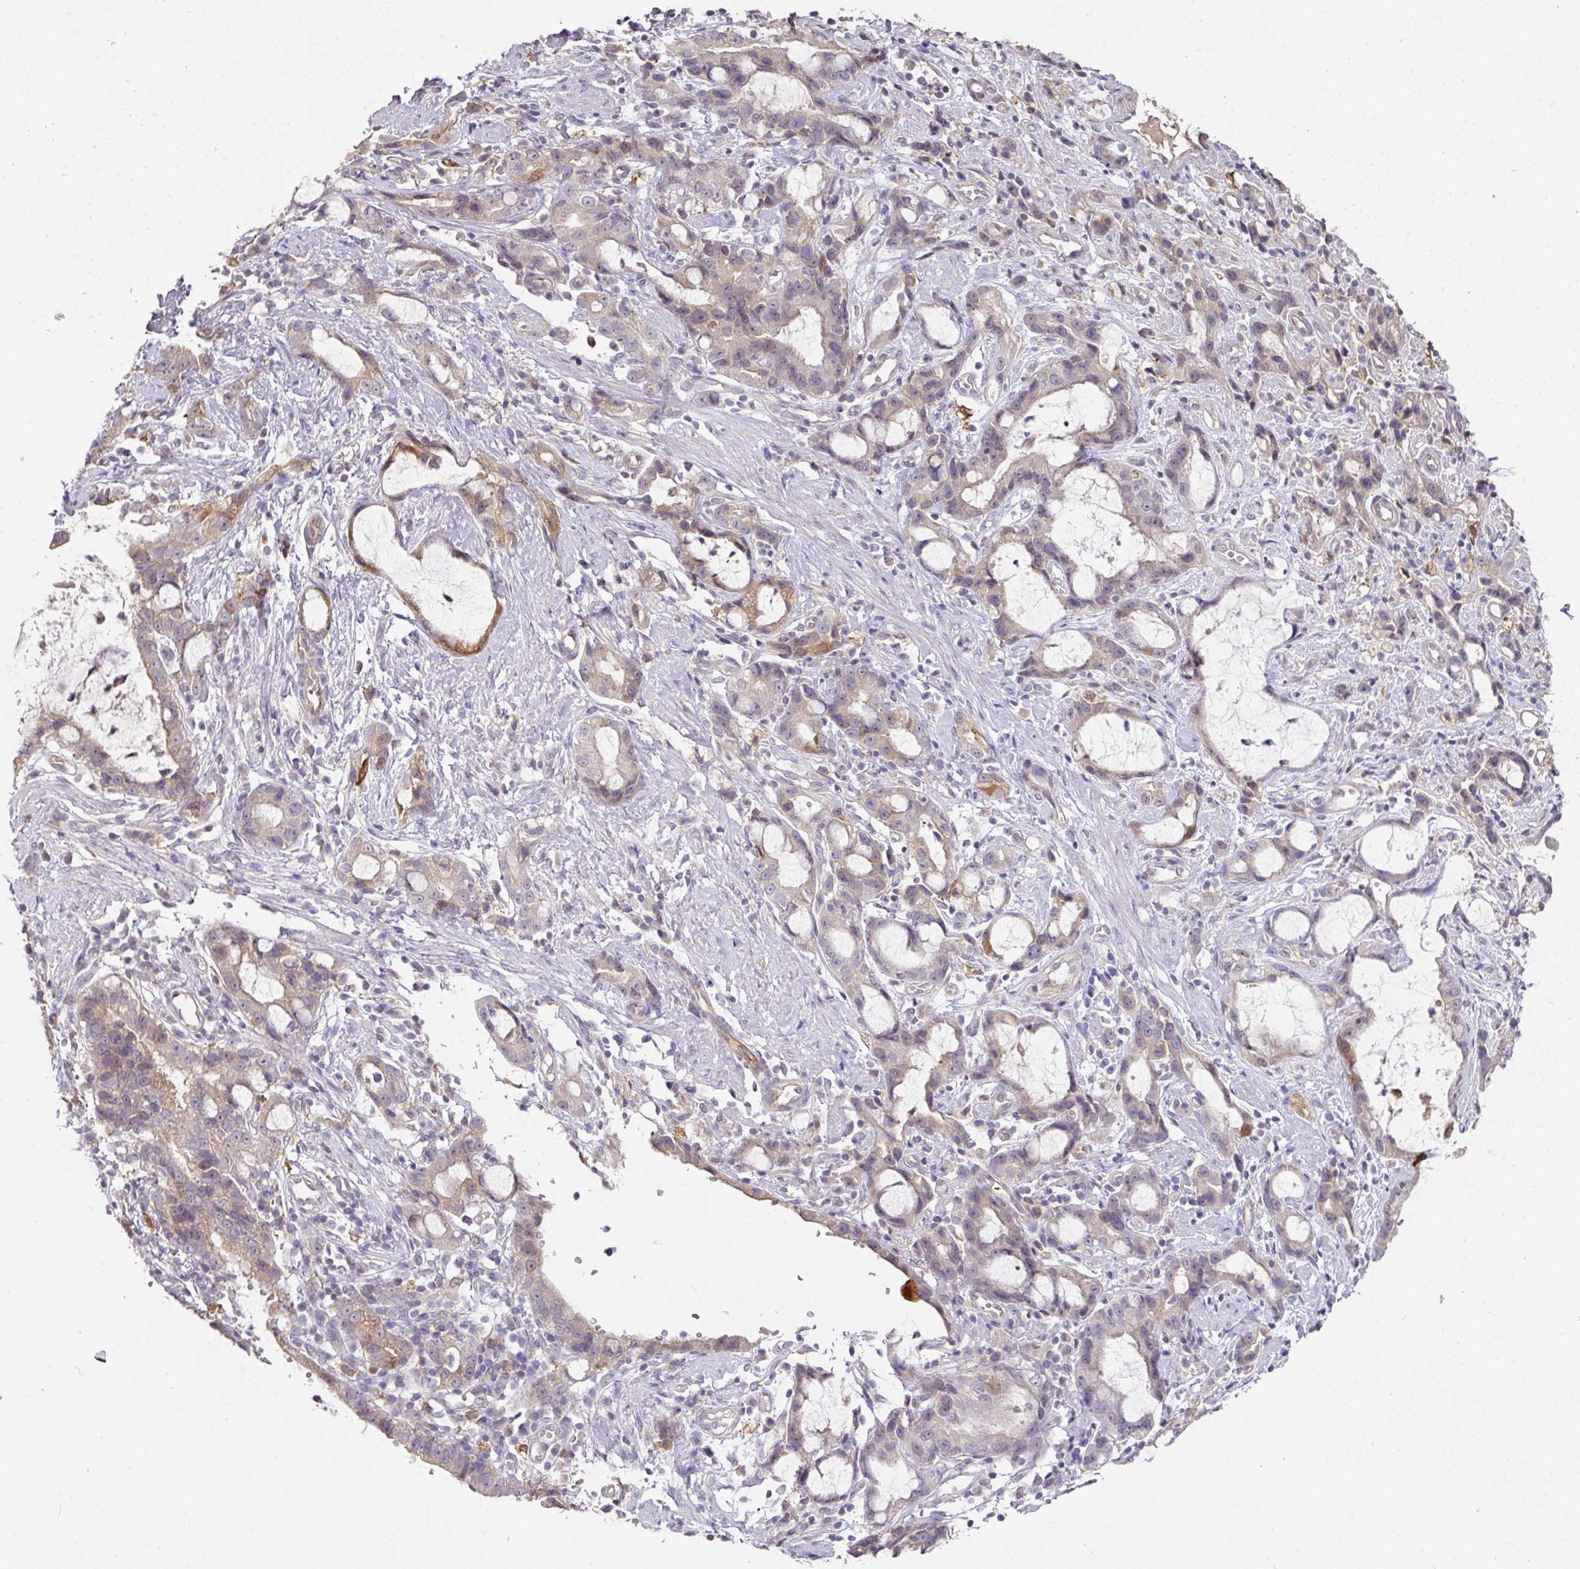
{"staining": {"intensity": "weak", "quantity": ">75%", "location": "cytoplasmic/membranous"}, "tissue": "stomach cancer", "cell_type": "Tumor cells", "image_type": "cancer", "snomed": [{"axis": "morphology", "description": "Adenocarcinoma, NOS"}, {"axis": "topography", "description": "Stomach"}], "caption": "Weak cytoplasmic/membranous positivity for a protein is present in about >75% of tumor cells of adenocarcinoma (stomach) using immunohistochemistry.", "gene": "GCNT7", "patient": {"sex": "male", "age": 55}}